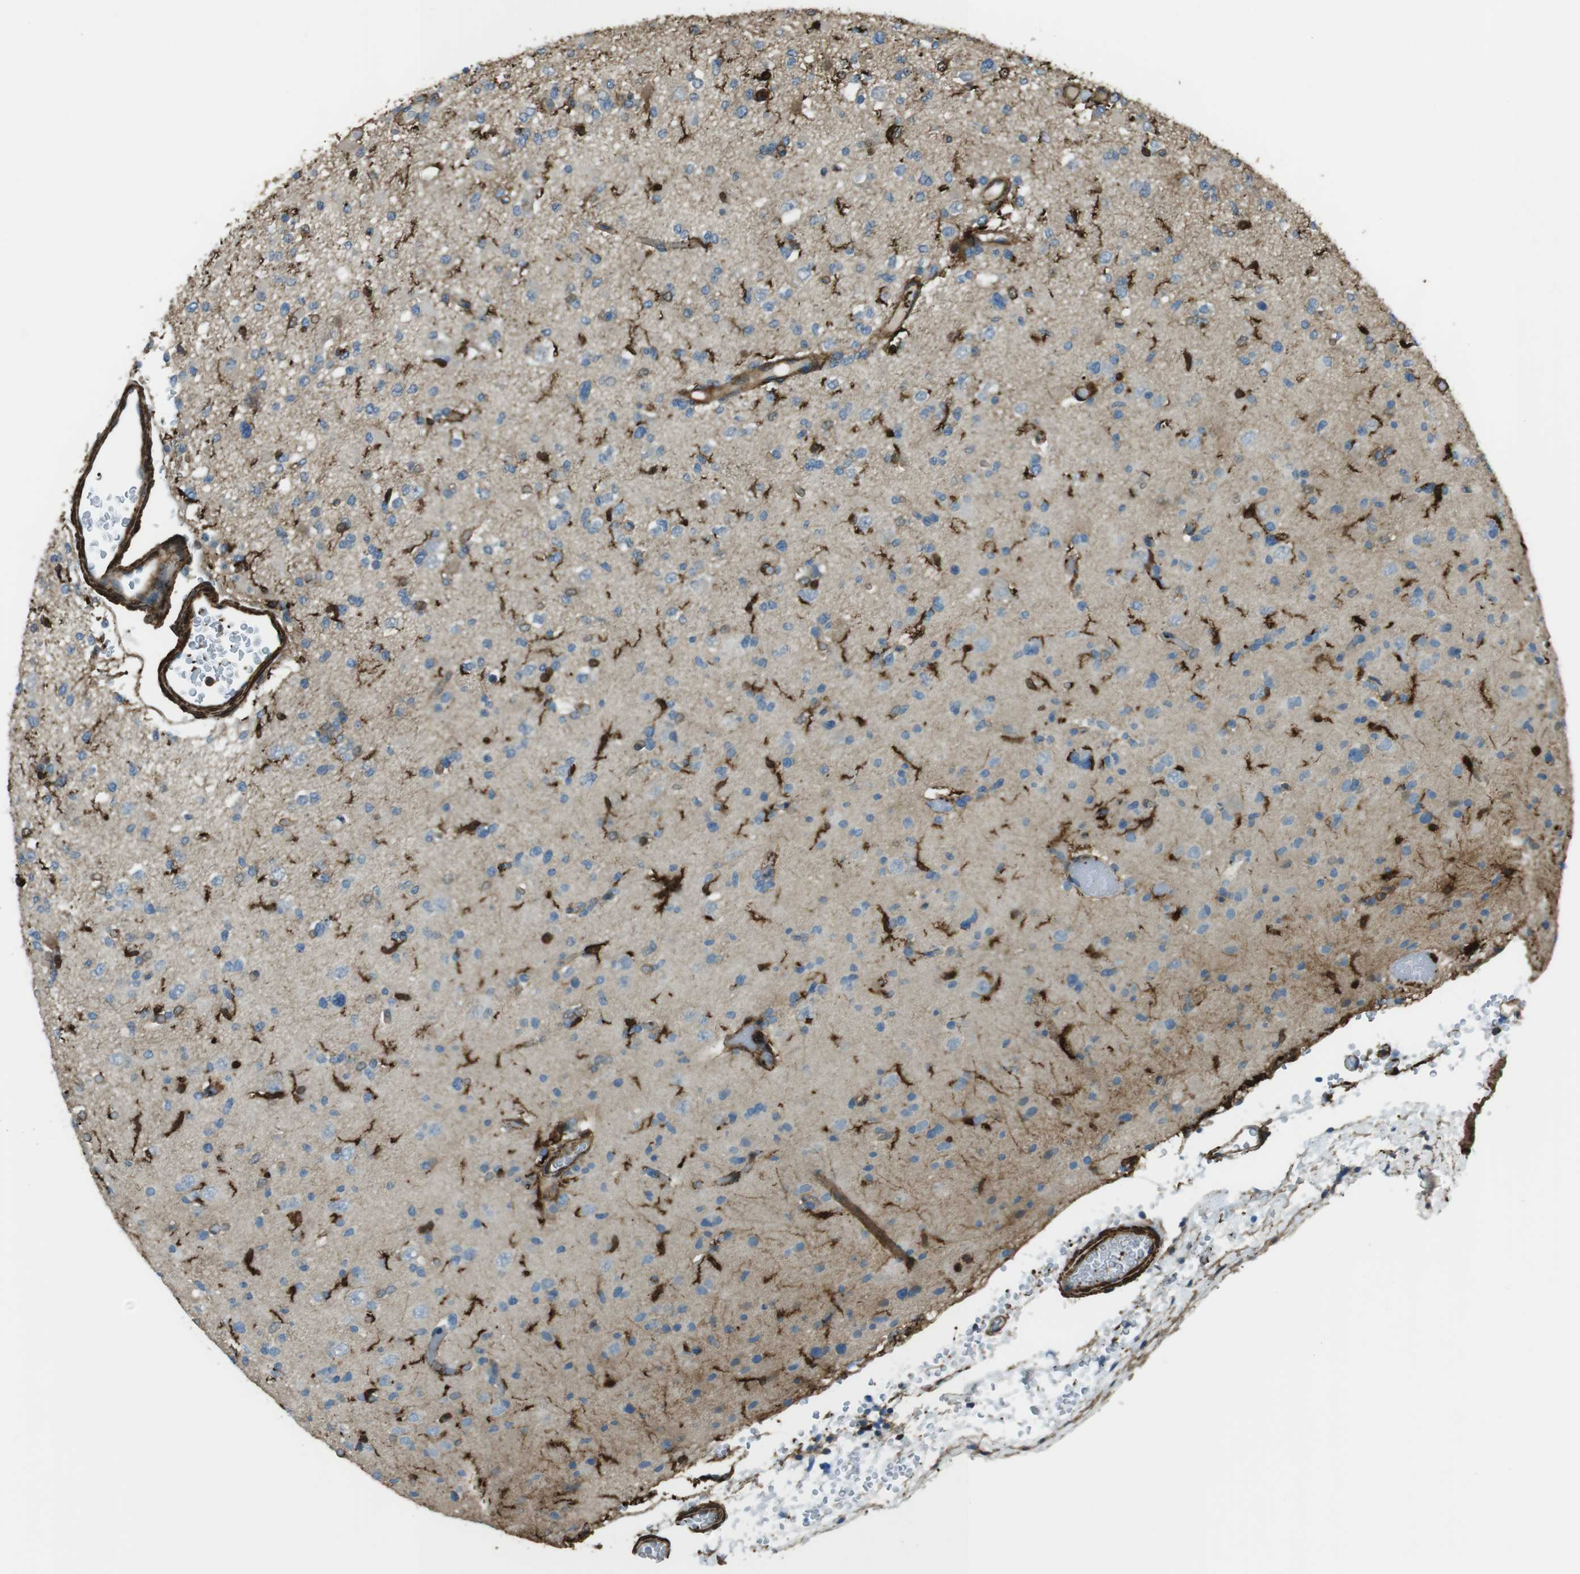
{"staining": {"intensity": "strong", "quantity": "<25%", "location": "cytoplasmic/membranous"}, "tissue": "glioma", "cell_type": "Tumor cells", "image_type": "cancer", "snomed": [{"axis": "morphology", "description": "Glioma, malignant, Low grade"}, {"axis": "topography", "description": "Brain"}], "caption": "Immunohistochemical staining of human glioma displays medium levels of strong cytoplasmic/membranous protein positivity in approximately <25% of tumor cells. (DAB = brown stain, brightfield microscopy at high magnification).", "gene": "SFT2D1", "patient": {"sex": "female", "age": 22}}